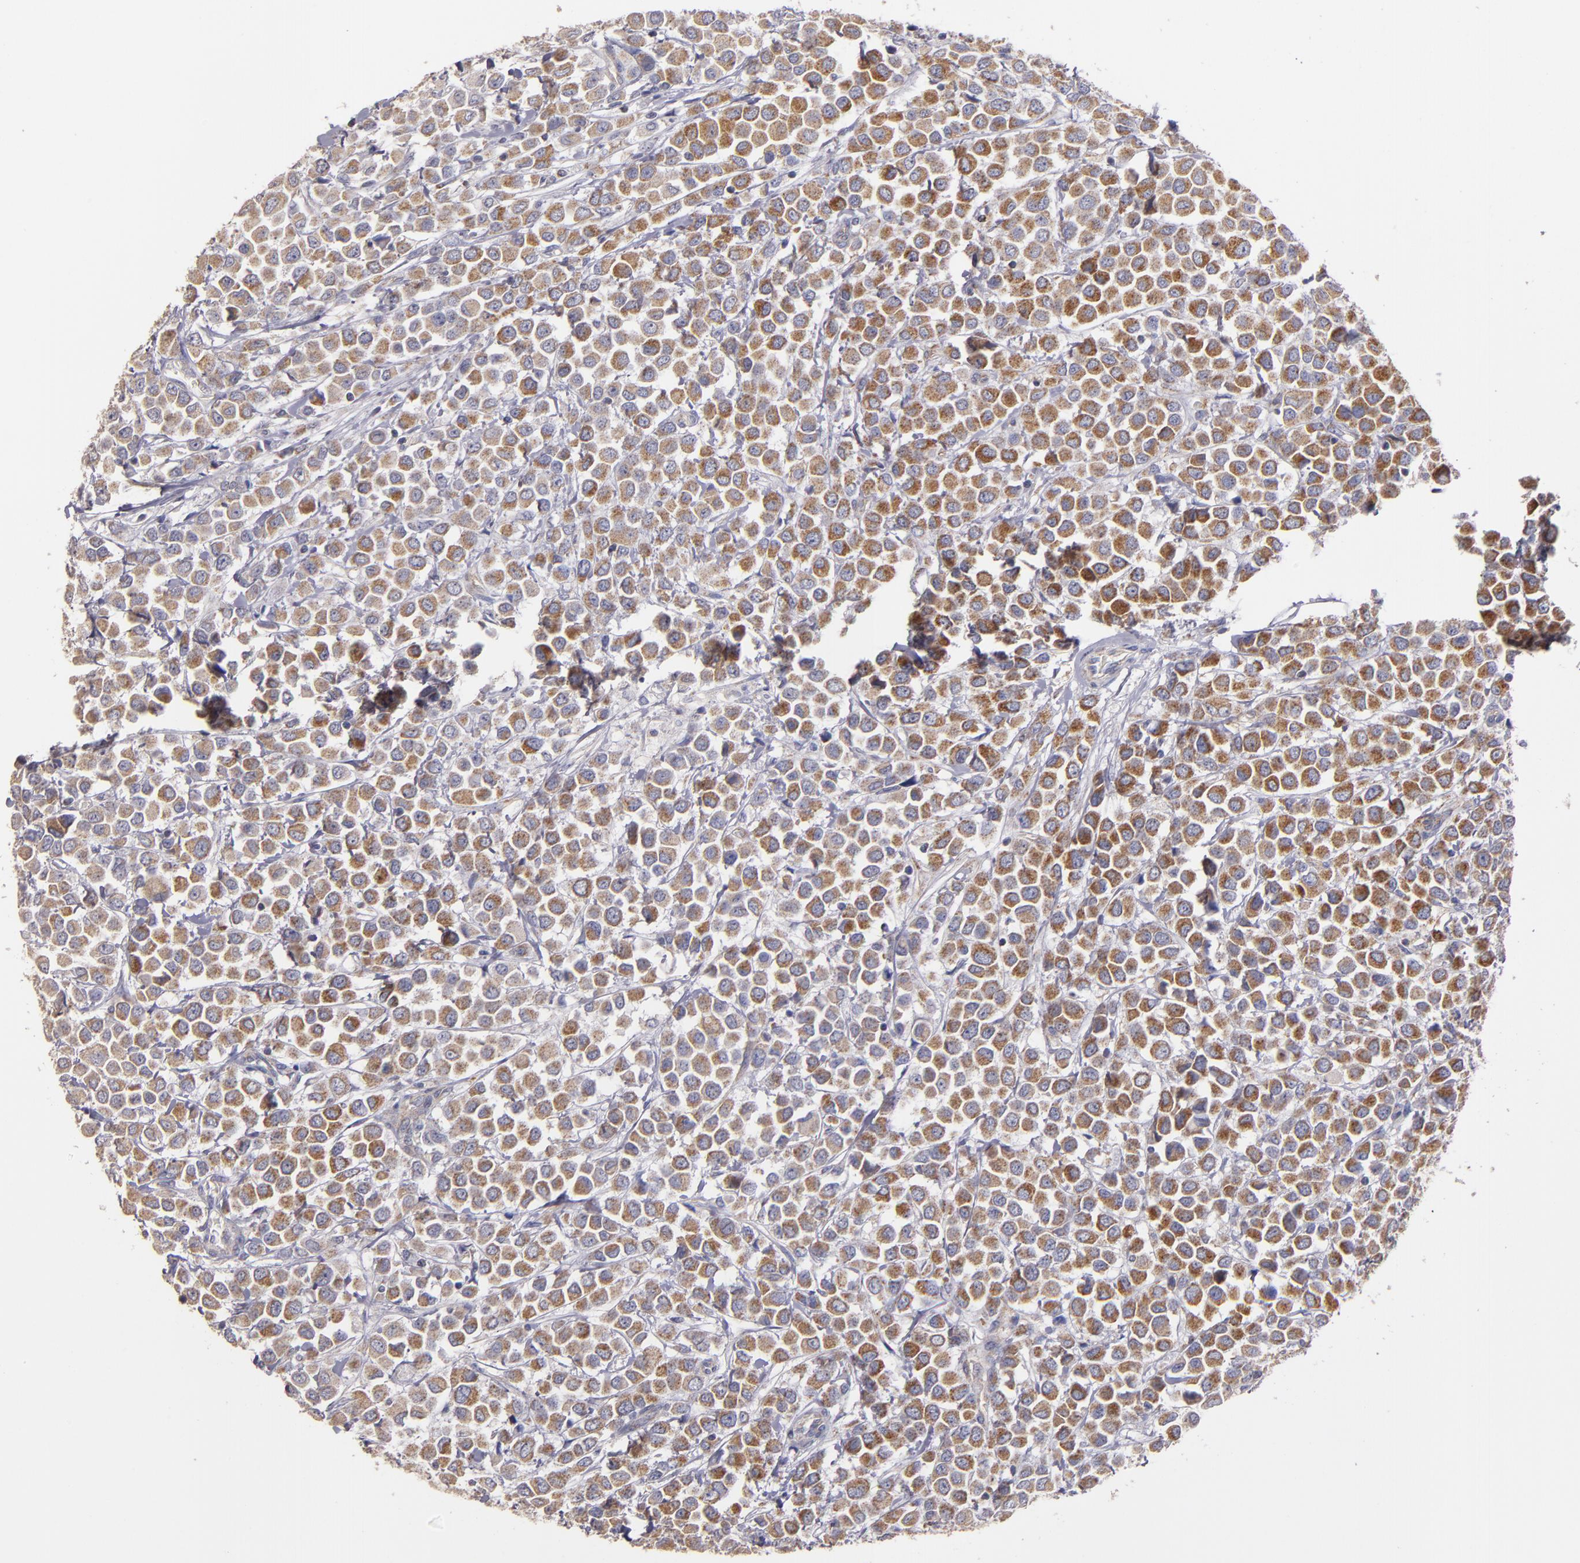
{"staining": {"intensity": "moderate", "quantity": ">75%", "location": "cytoplasmic/membranous"}, "tissue": "breast cancer", "cell_type": "Tumor cells", "image_type": "cancer", "snomed": [{"axis": "morphology", "description": "Duct carcinoma"}, {"axis": "topography", "description": "Breast"}], "caption": "Immunohistochemical staining of breast invasive ductal carcinoma reveals medium levels of moderate cytoplasmic/membranous protein expression in about >75% of tumor cells.", "gene": "CLTA", "patient": {"sex": "female", "age": 61}}